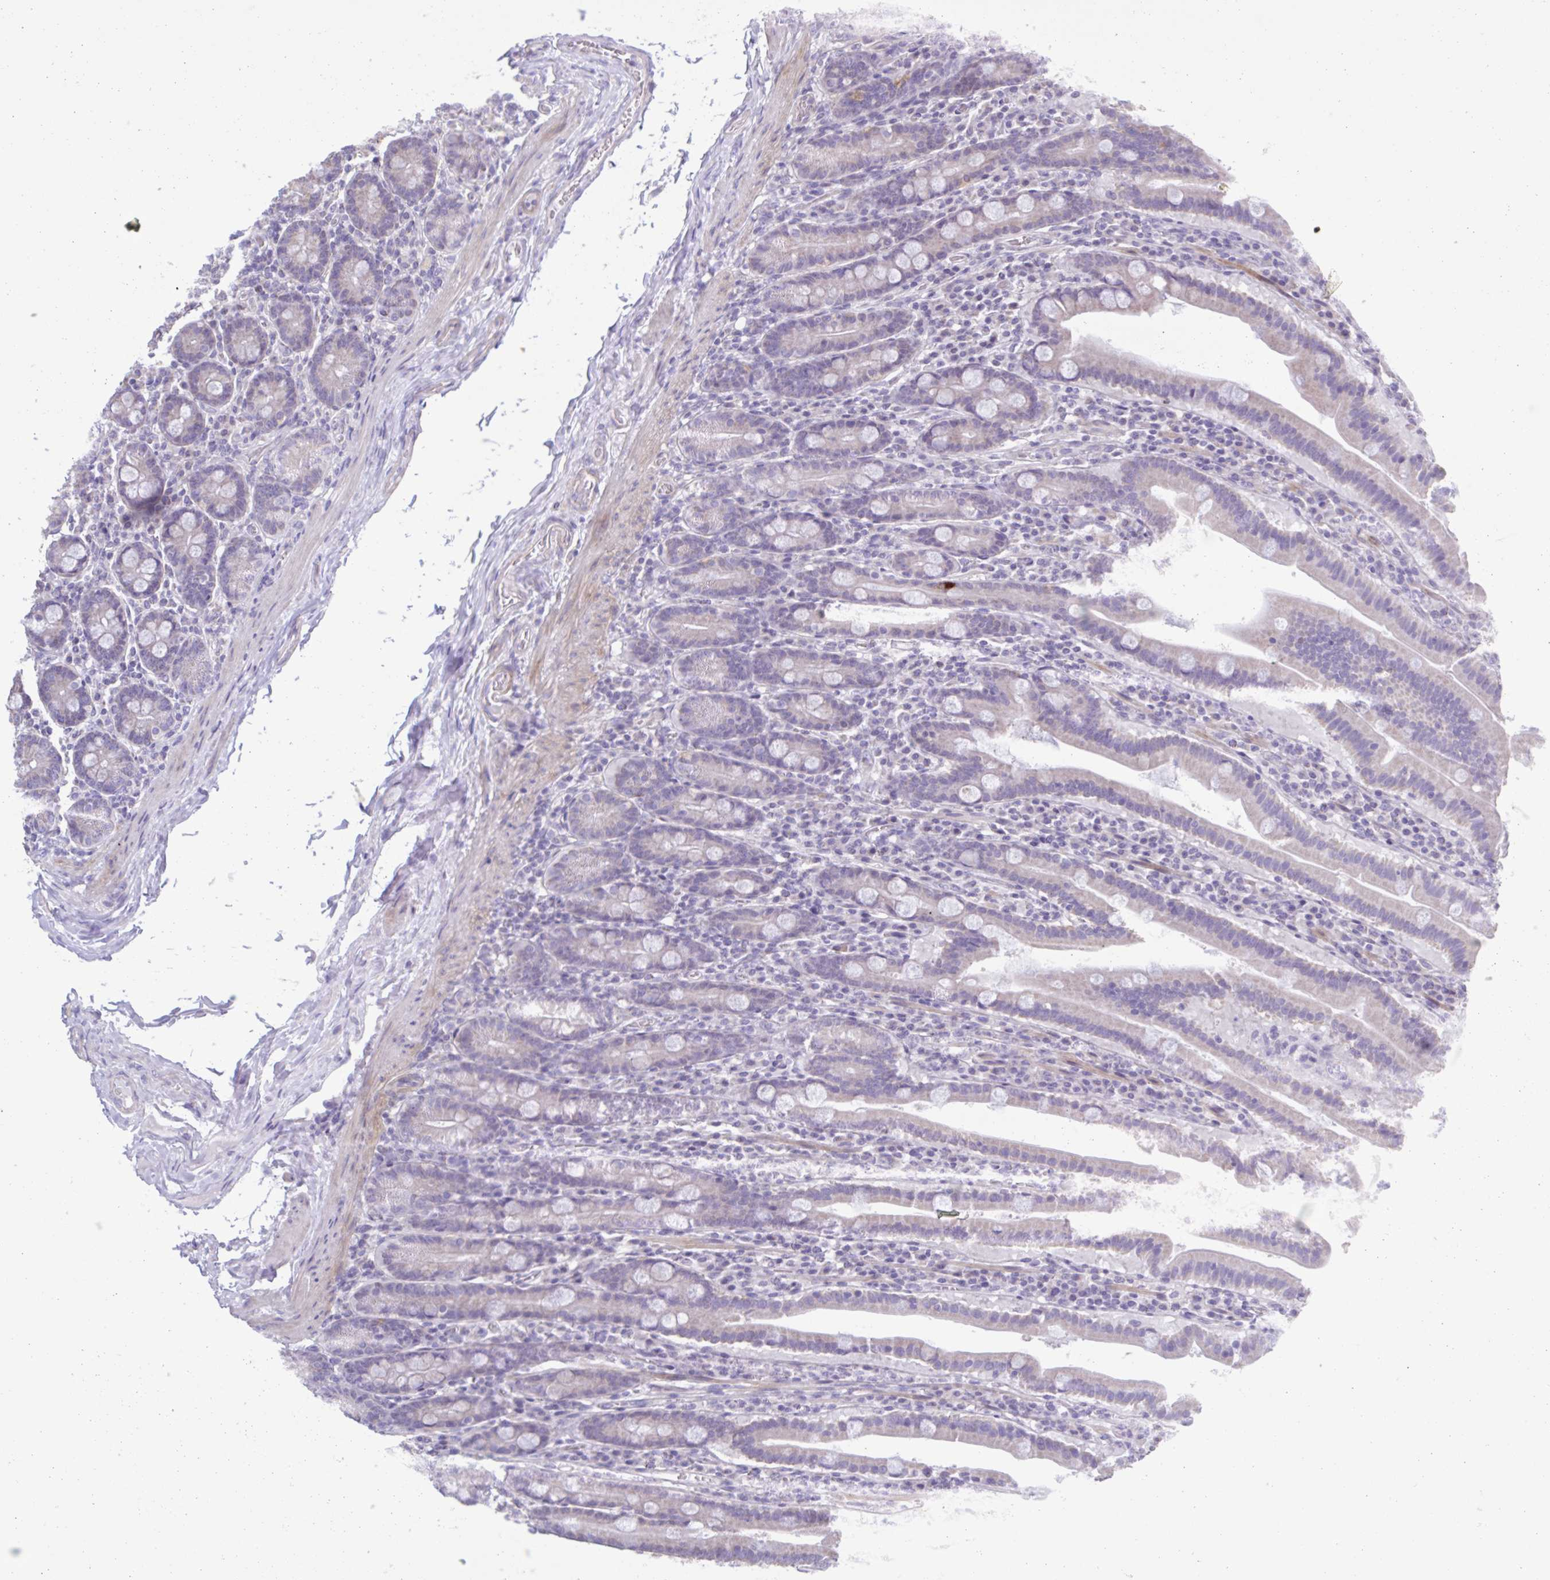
{"staining": {"intensity": "negative", "quantity": "none", "location": "none"}, "tissue": "small intestine", "cell_type": "Glandular cells", "image_type": "normal", "snomed": [{"axis": "morphology", "description": "Normal tissue, NOS"}, {"axis": "topography", "description": "Small intestine"}], "caption": "Glandular cells are negative for brown protein staining in benign small intestine. (Brightfield microscopy of DAB immunohistochemistry (IHC) at high magnification).", "gene": "PLA2G4E", "patient": {"sex": "male", "age": 26}}